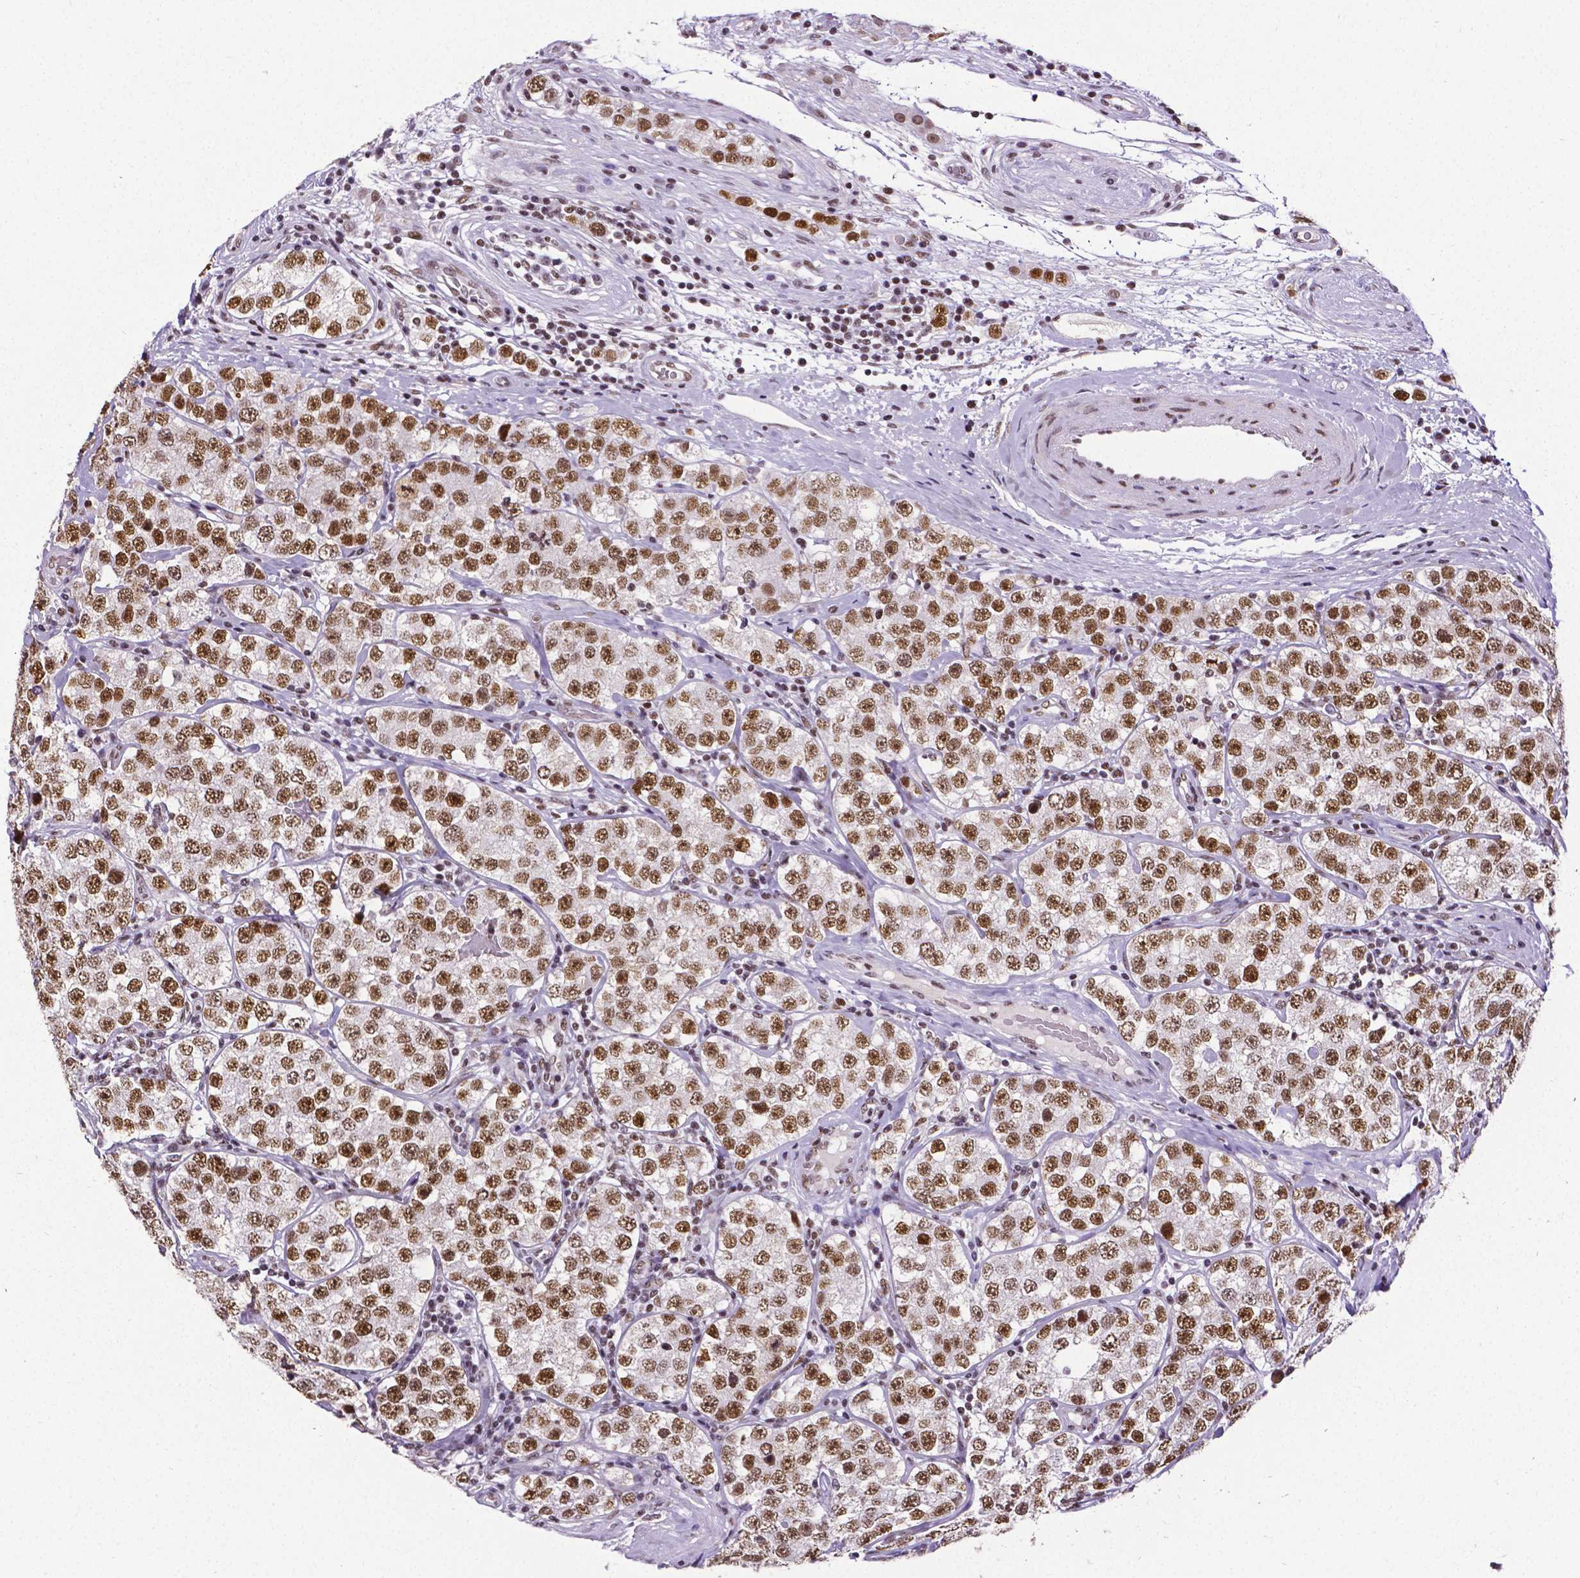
{"staining": {"intensity": "strong", "quantity": ">75%", "location": "nuclear"}, "tissue": "testis cancer", "cell_type": "Tumor cells", "image_type": "cancer", "snomed": [{"axis": "morphology", "description": "Seminoma, NOS"}, {"axis": "topography", "description": "Testis"}], "caption": "Immunohistochemistry (IHC) of human testis seminoma demonstrates high levels of strong nuclear staining in approximately >75% of tumor cells. (DAB (3,3'-diaminobenzidine) IHC with brightfield microscopy, high magnification).", "gene": "REST", "patient": {"sex": "male", "age": 34}}